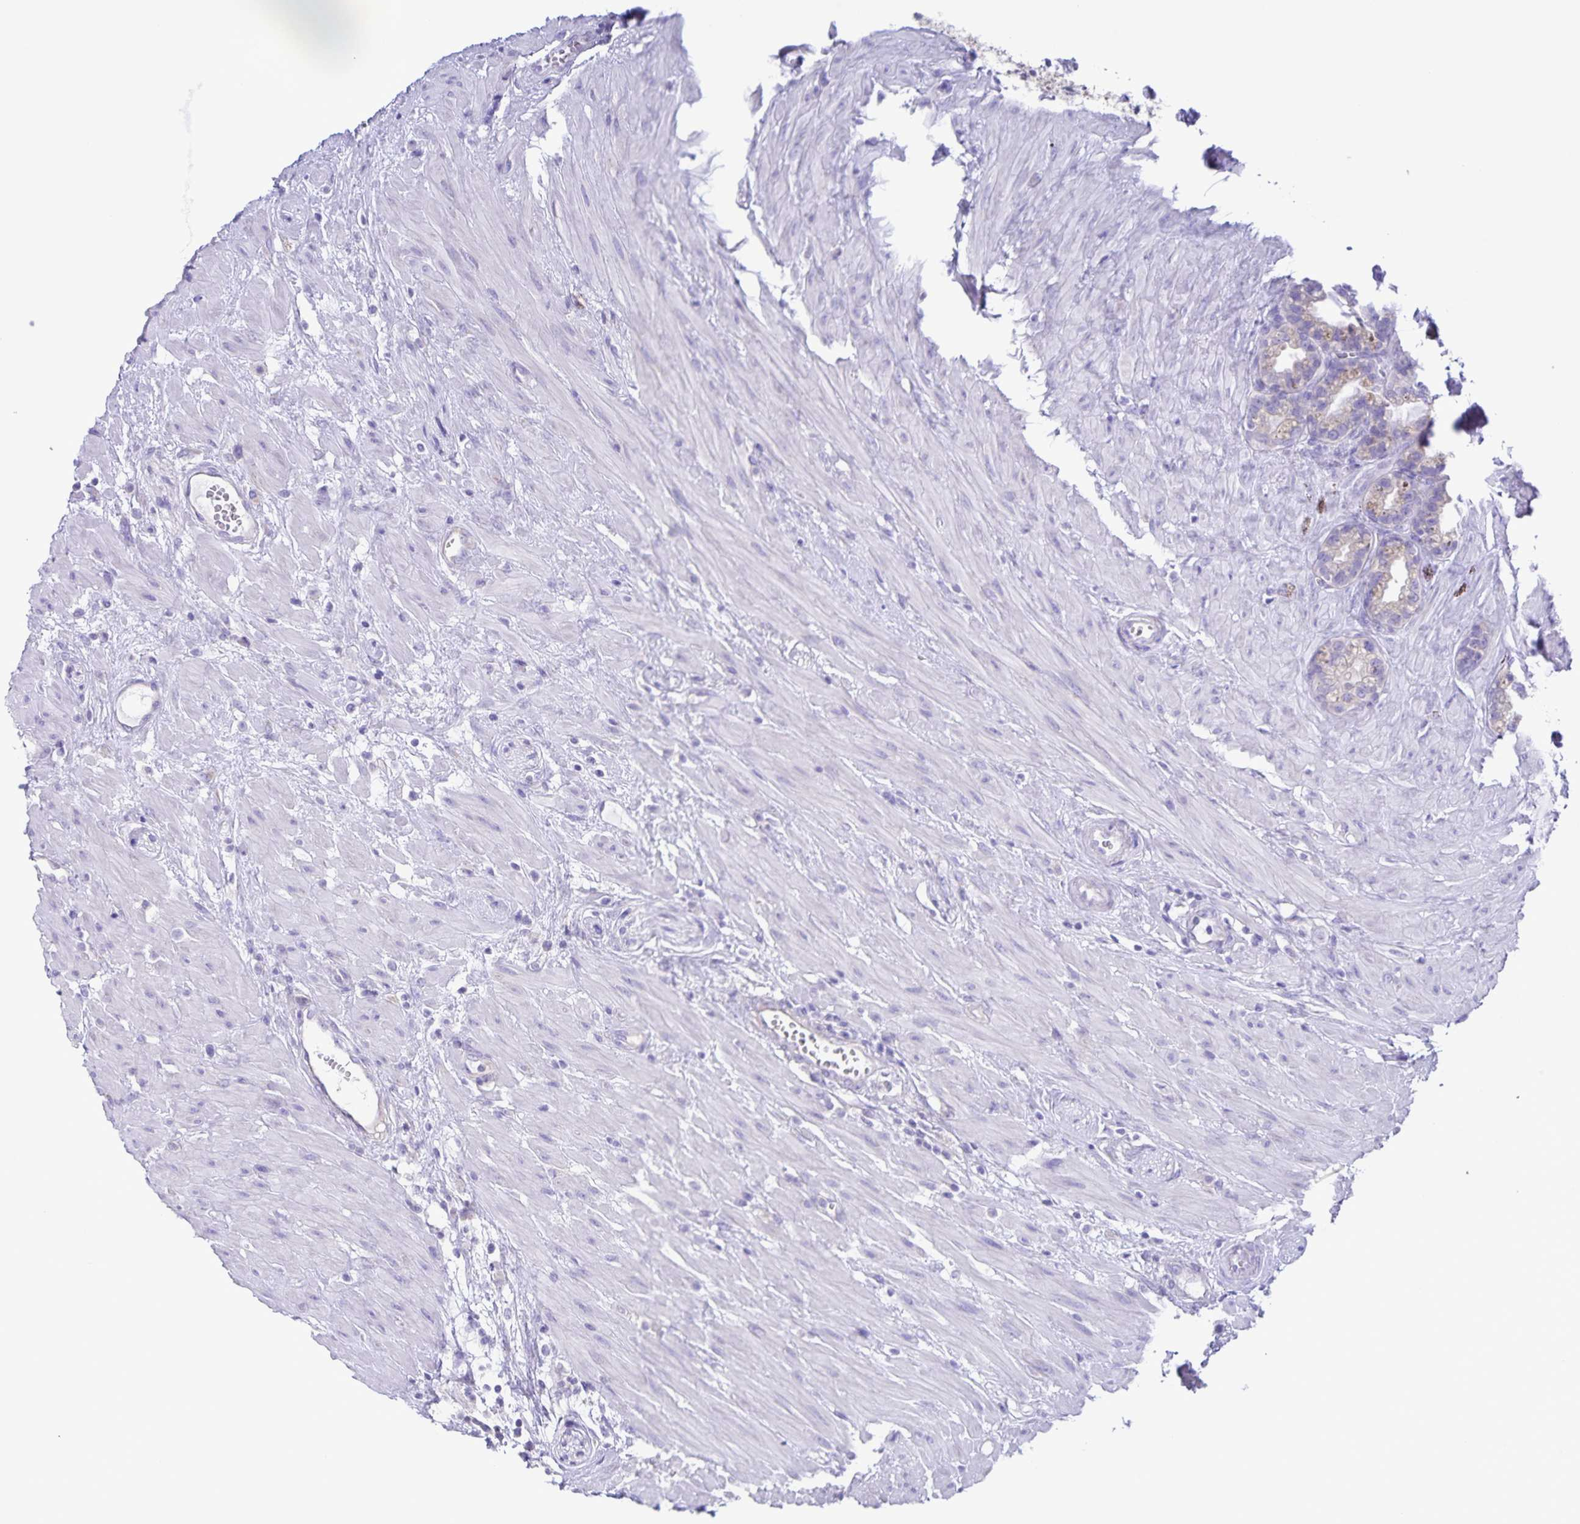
{"staining": {"intensity": "weak", "quantity": "<25%", "location": "cytoplasmic/membranous"}, "tissue": "seminal vesicle", "cell_type": "Glandular cells", "image_type": "normal", "snomed": [{"axis": "morphology", "description": "Normal tissue, NOS"}, {"axis": "topography", "description": "Seminal veicle"}], "caption": "The image demonstrates no staining of glandular cells in unremarkable seminal vesicle.", "gene": "CAPSL", "patient": {"sex": "male", "age": 76}}